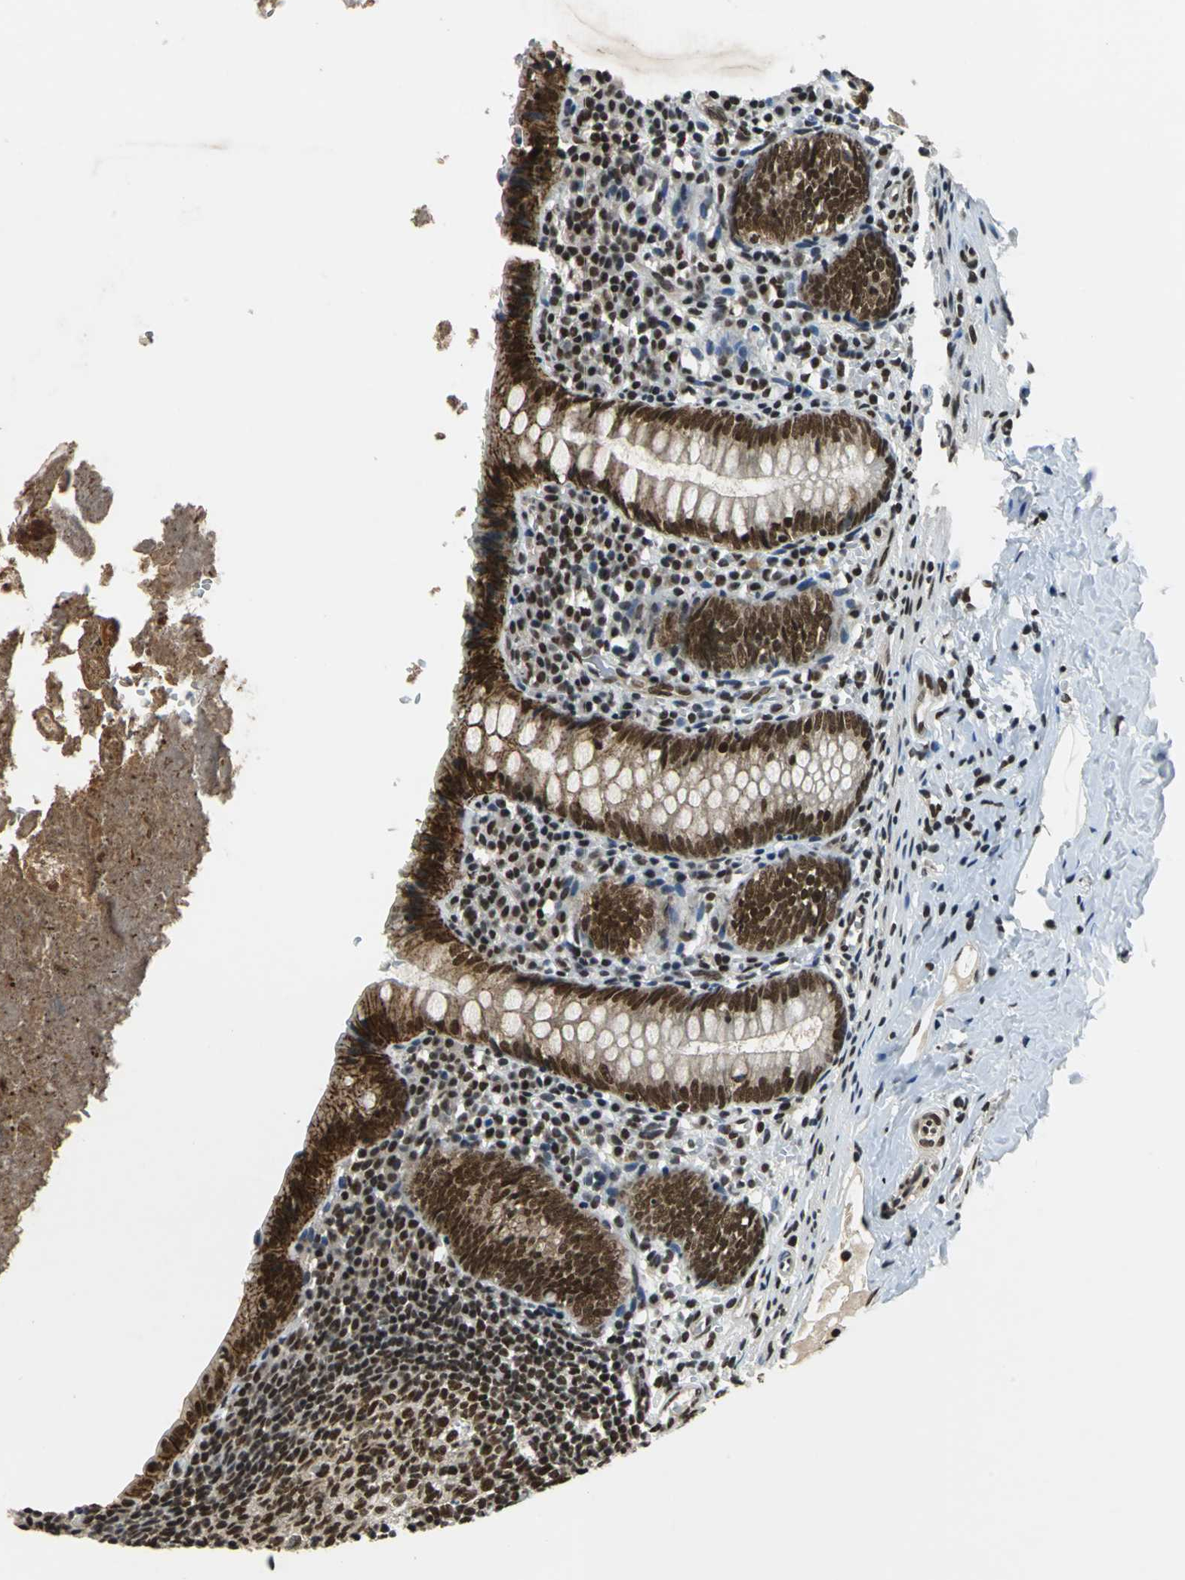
{"staining": {"intensity": "strong", "quantity": ">75%", "location": "nuclear"}, "tissue": "appendix", "cell_type": "Glandular cells", "image_type": "normal", "snomed": [{"axis": "morphology", "description": "Normal tissue, NOS"}, {"axis": "topography", "description": "Appendix"}], "caption": "Immunohistochemical staining of benign appendix exhibits high levels of strong nuclear staining in about >75% of glandular cells.", "gene": "RBM14", "patient": {"sex": "female", "age": 10}}